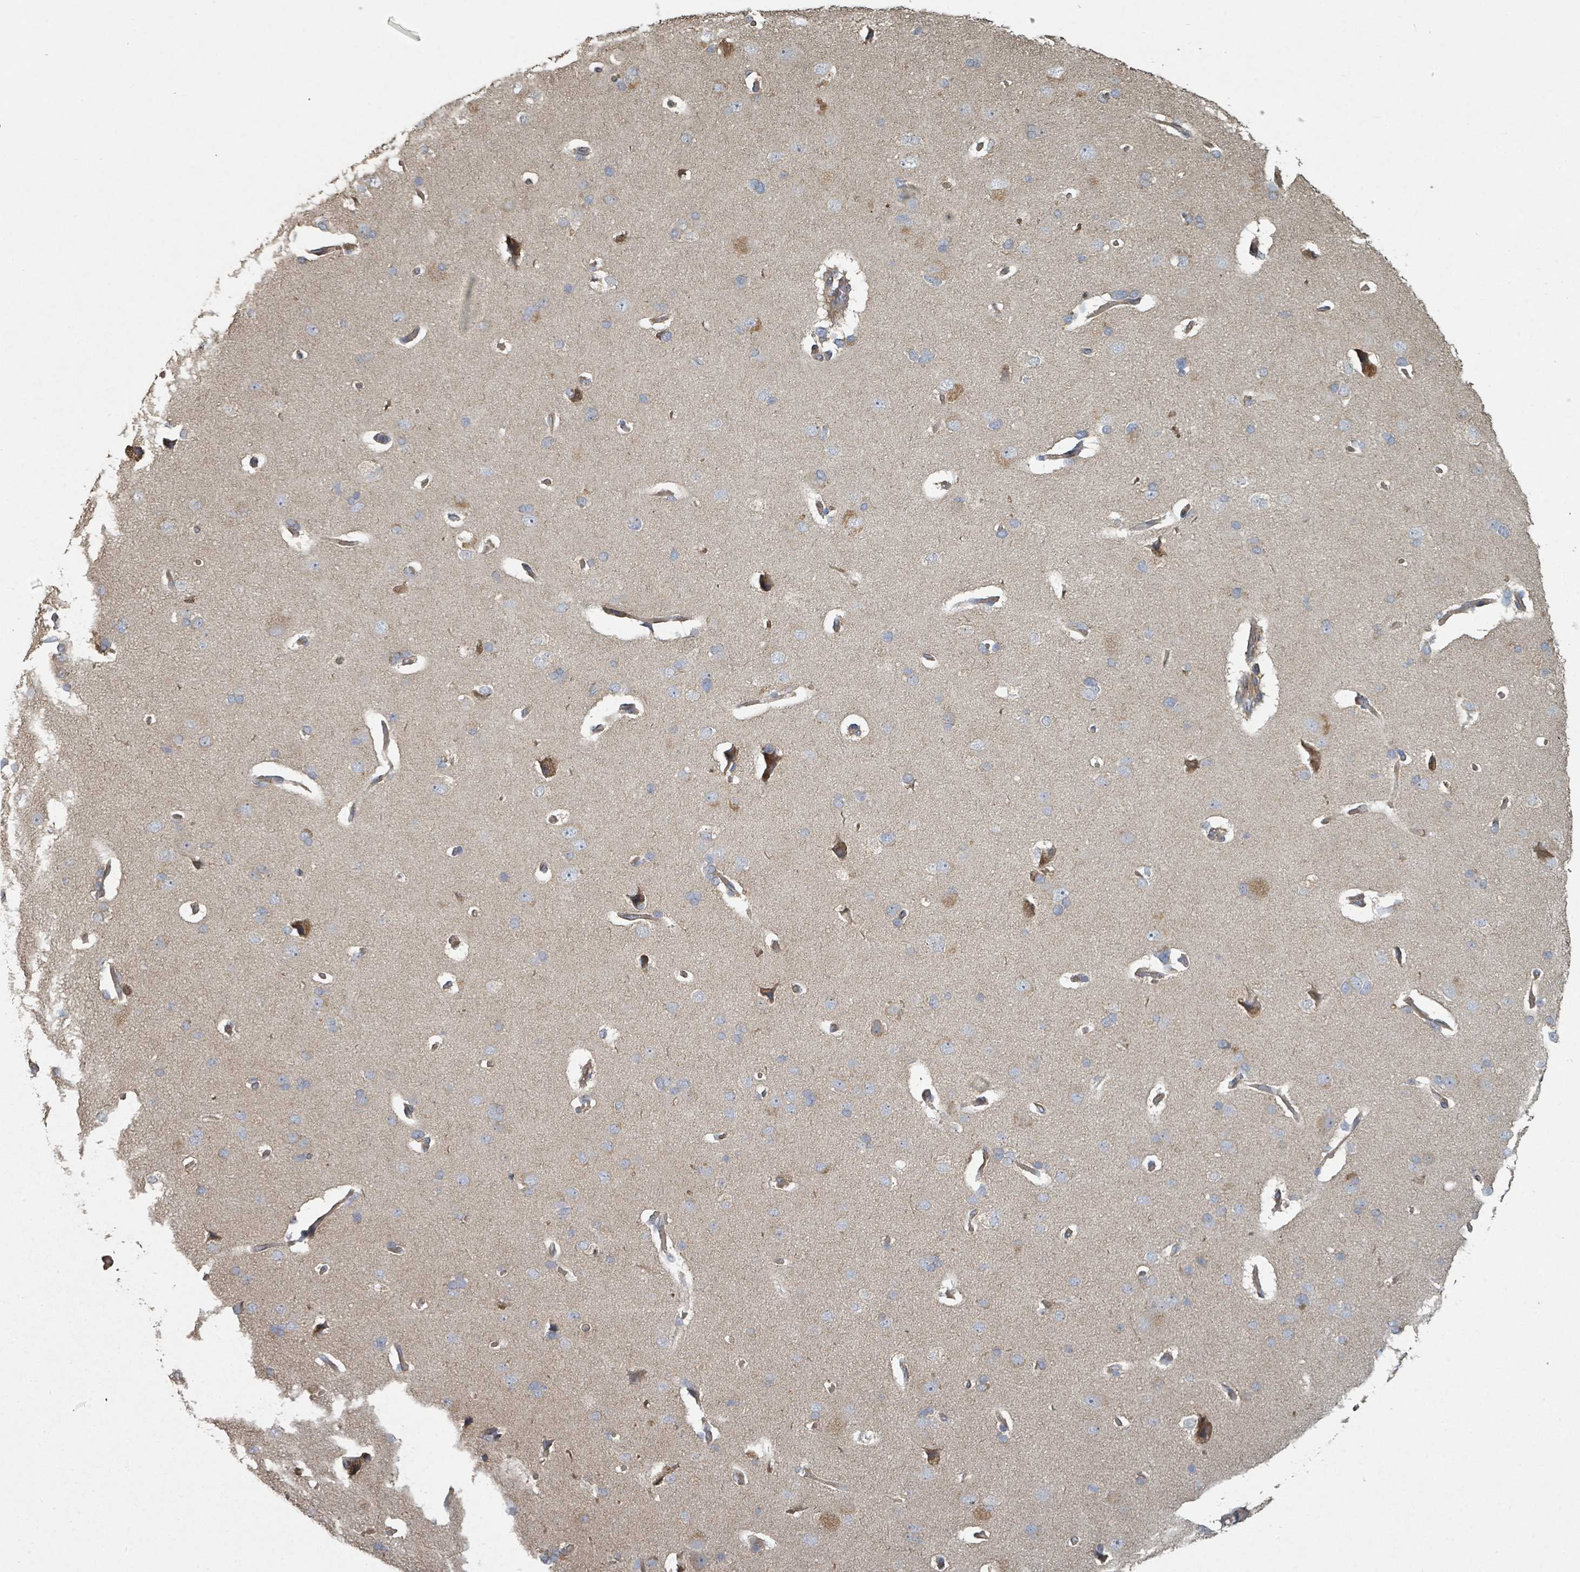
{"staining": {"intensity": "moderate", "quantity": "25%-75%", "location": "cytoplasmic/membranous"}, "tissue": "cerebral cortex", "cell_type": "Endothelial cells", "image_type": "normal", "snomed": [{"axis": "morphology", "description": "Normal tissue, NOS"}, {"axis": "topography", "description": "Cerebral cortex"}], "caption": "Immunohistochemistry photomicrograph of normal cerebral cortex stained for a protein (brown), which shows medium levels of moderate cytoplasmic/membranous staining in approximately 25%-75% of endothelial cells.", "gene": "WDFY1", "patient": {"sex": "male", "age": 62}}